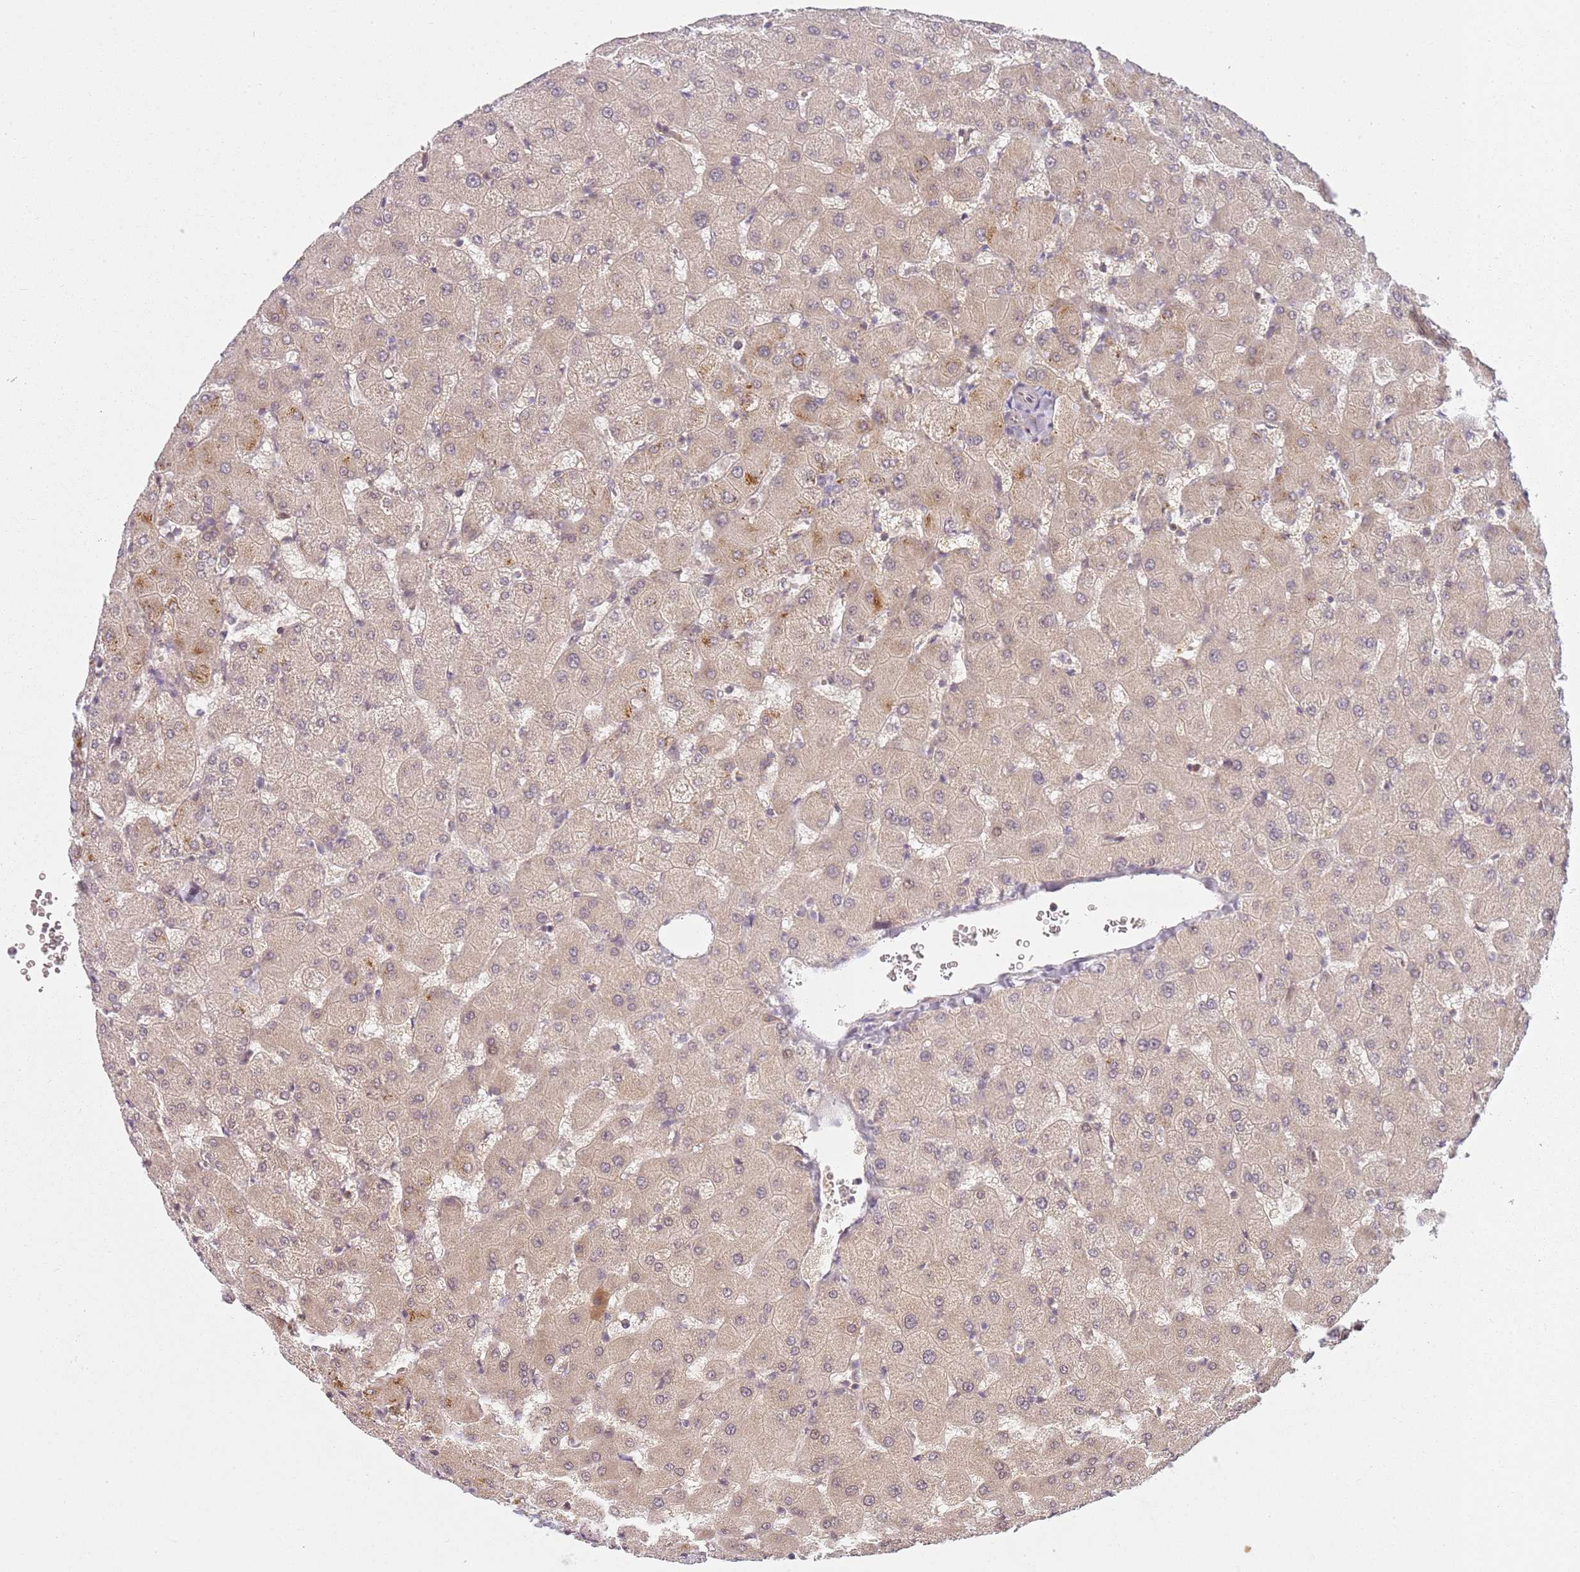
{"staining": {"intensity": "weak", "quantity": "25%-75%", "location": "cytoplasmic/membranous"}, "tissue": "liver", "cell_type": "Cholangiocytes", "image_type": "normal", "snomed": [{"axis": "morphology", "description": "Normal tissue, NOS"}, {"axis": "topography", "description": "Liver"}], "caption": "Liver stained with IHC shows weak cytoplasmic/membranous positivity in approximately 25%-75% of cholangiocytes.", "gene": "DEFB116", "patient": {"sex": "female", "age": 63}}